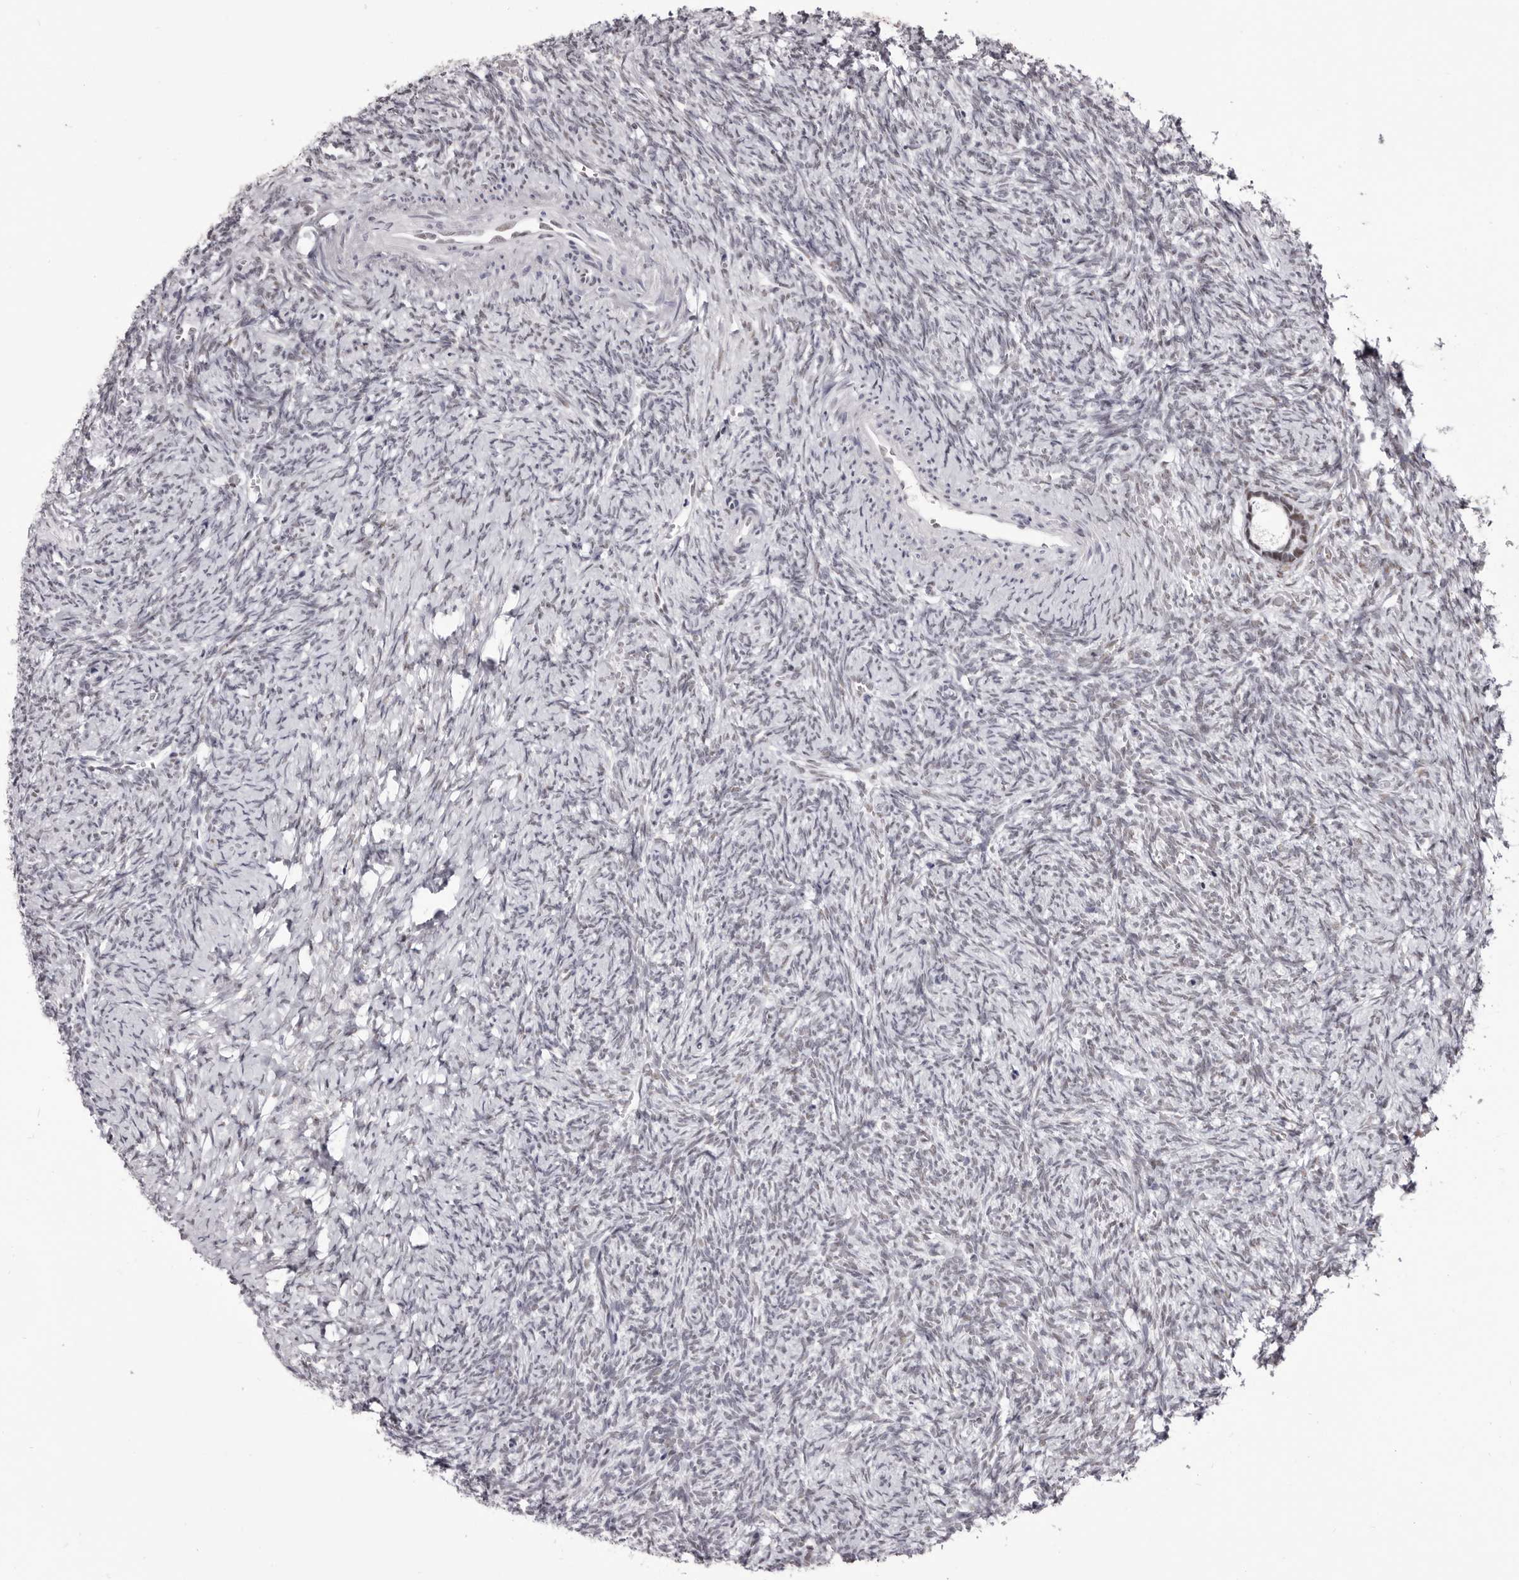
{"staining": {"intensity": "moderate", "quantity": ">75%", "location": "nuclear"}, "tissue": "ovary", "cell_type": "Follicle cells", "image_type": "normal", "snomed": [{"axis": "morphology", "description": "Normal tissue, NOS"}, {"axis": "topography", "description": "Ovary"}], "caption": "Moderate nuclear positivity for a protein is seen in about >75% of follicle cells of unremarkable ovary using immunohistochemistry.", "gene": "ZNF326", "patient": {"sex": "female", "age": 41}}